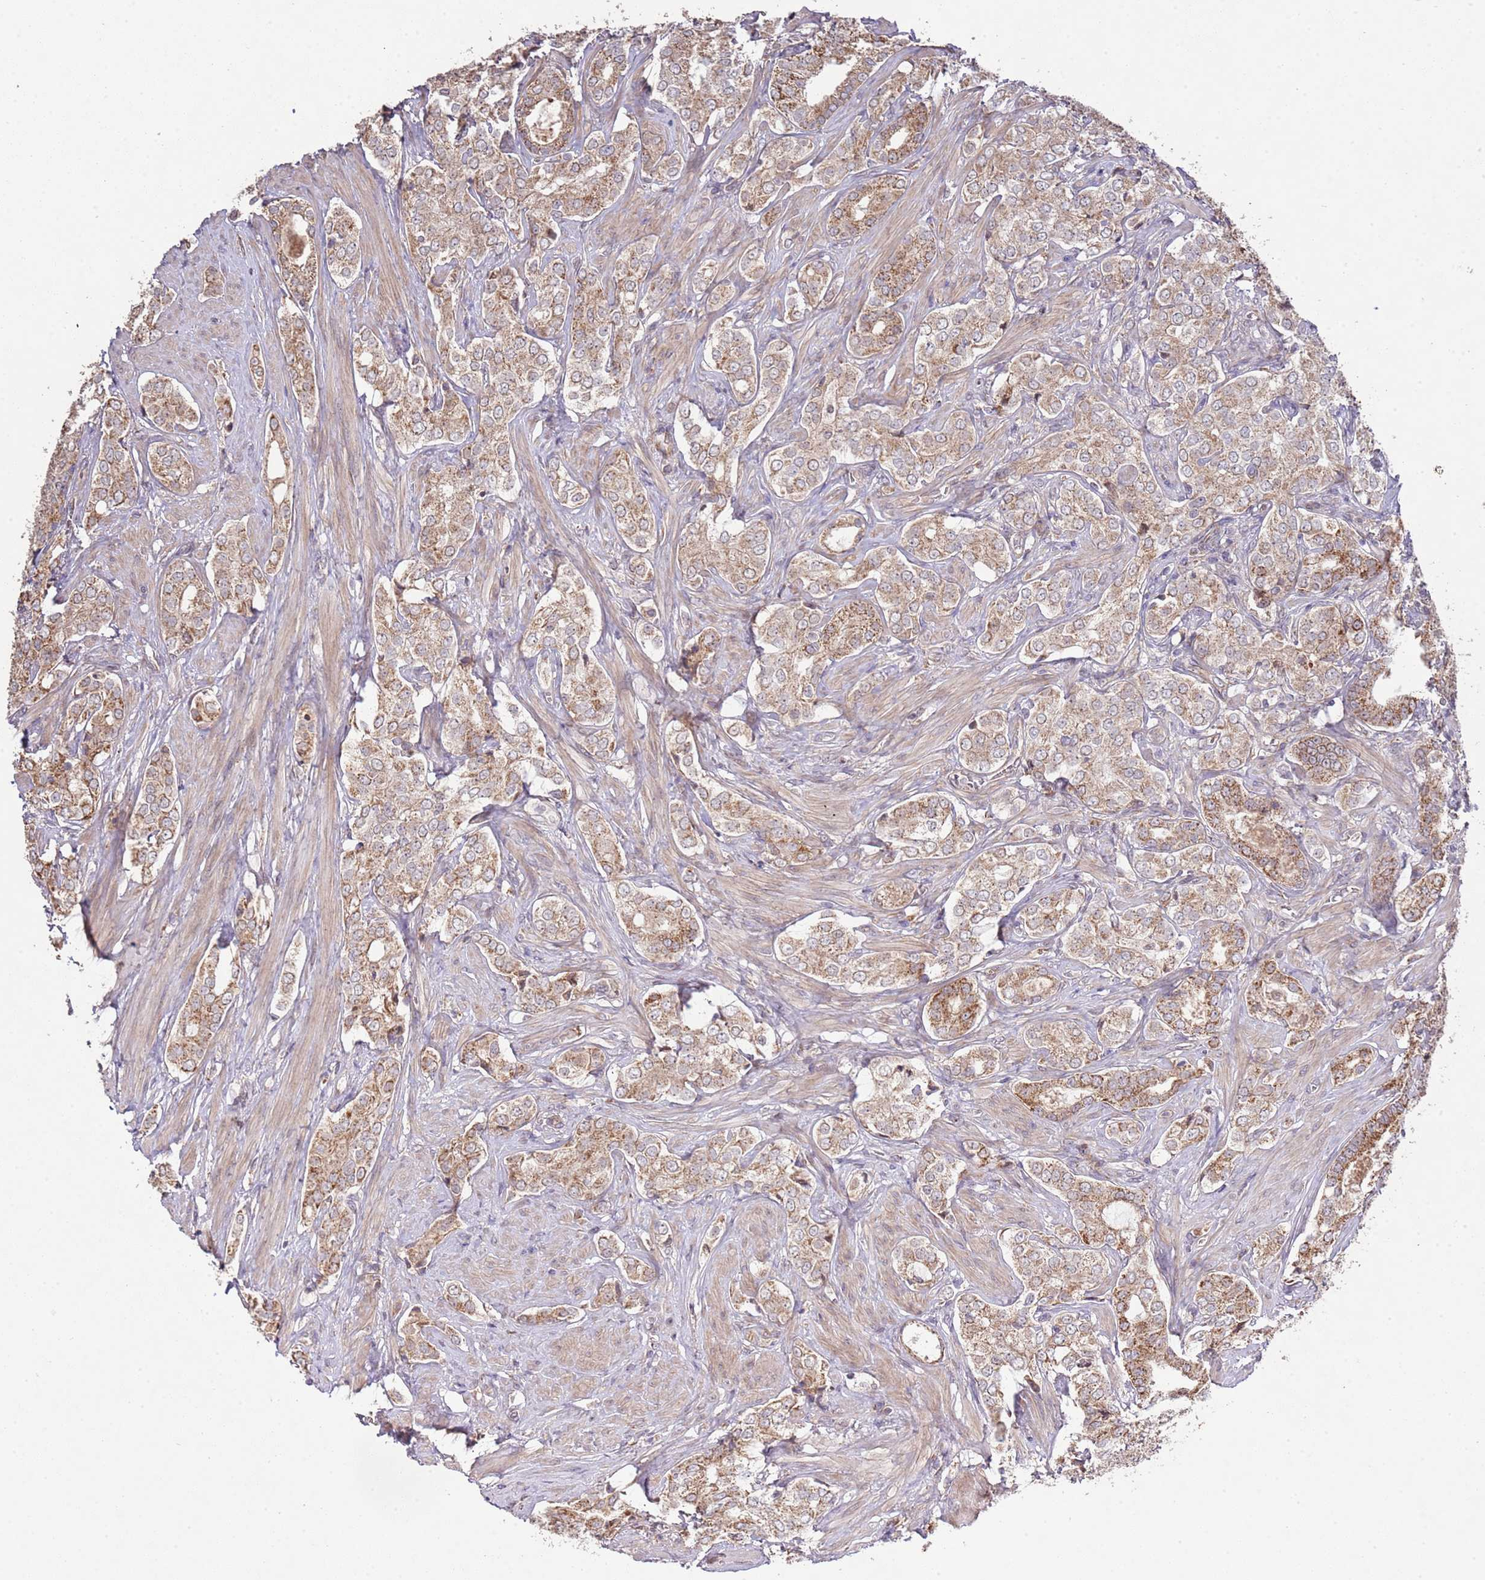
{"staining": {"intensity": "moderate", "quantity": "25%-75%", "location": "cytoplasmic/membranous"}, "tissue": "prostate cancer", "cell_type": "Tumor cells", "image_type": "cancer", "snomed": [{"axis": "morphology", "description": "Adenocarcinoma, High grade"}, {"axis": "topography", "description": "Prostate"}], "caption": "High-grade adenocarcinoma (prostate) stained for a protein displays moderate cytoplasmic/membranous positivity in tumor cells.", "gene": "IVD", "patient": {"sex": "male", "age": 71}}